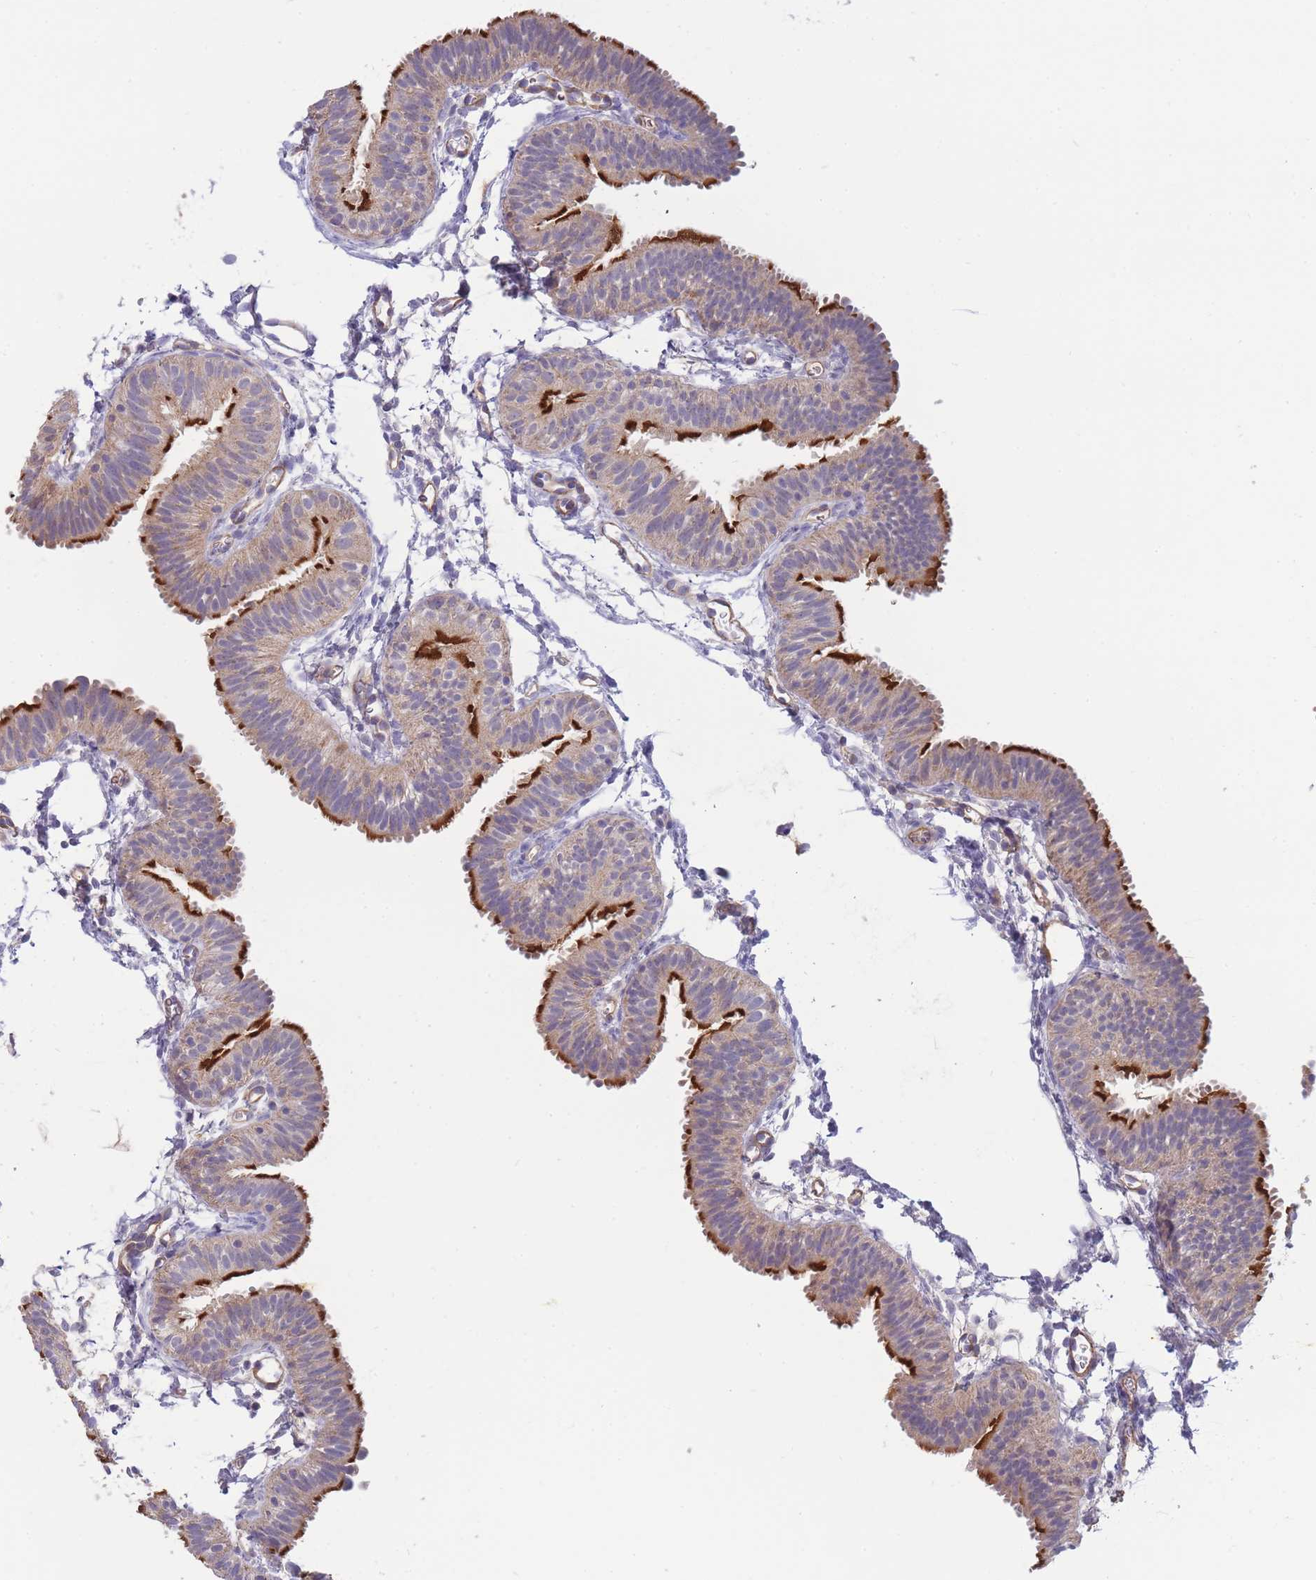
{"staining": {"intensity": "strong", "quantity": "25%-75%", "location": "cytoplasmic/membranous"}, "tissue": "fallopian tube", "cell_type": "Glandular cells", "image_type": "normal", "snomed": [{"axis": "morphology", "description": "Normal tissue, NOS"}, {"axis": "topography", "description": "Fallopian tube"}], "caption": "DAB immunohistochemical staining of unremarkable fallopian tube reveals strong cytoplasmic/membranous protein positivity in approximately 25%-75% of glandular cells.", "gene": "NDUFAF5", "patient": {"sex": "female", "age": 35}}